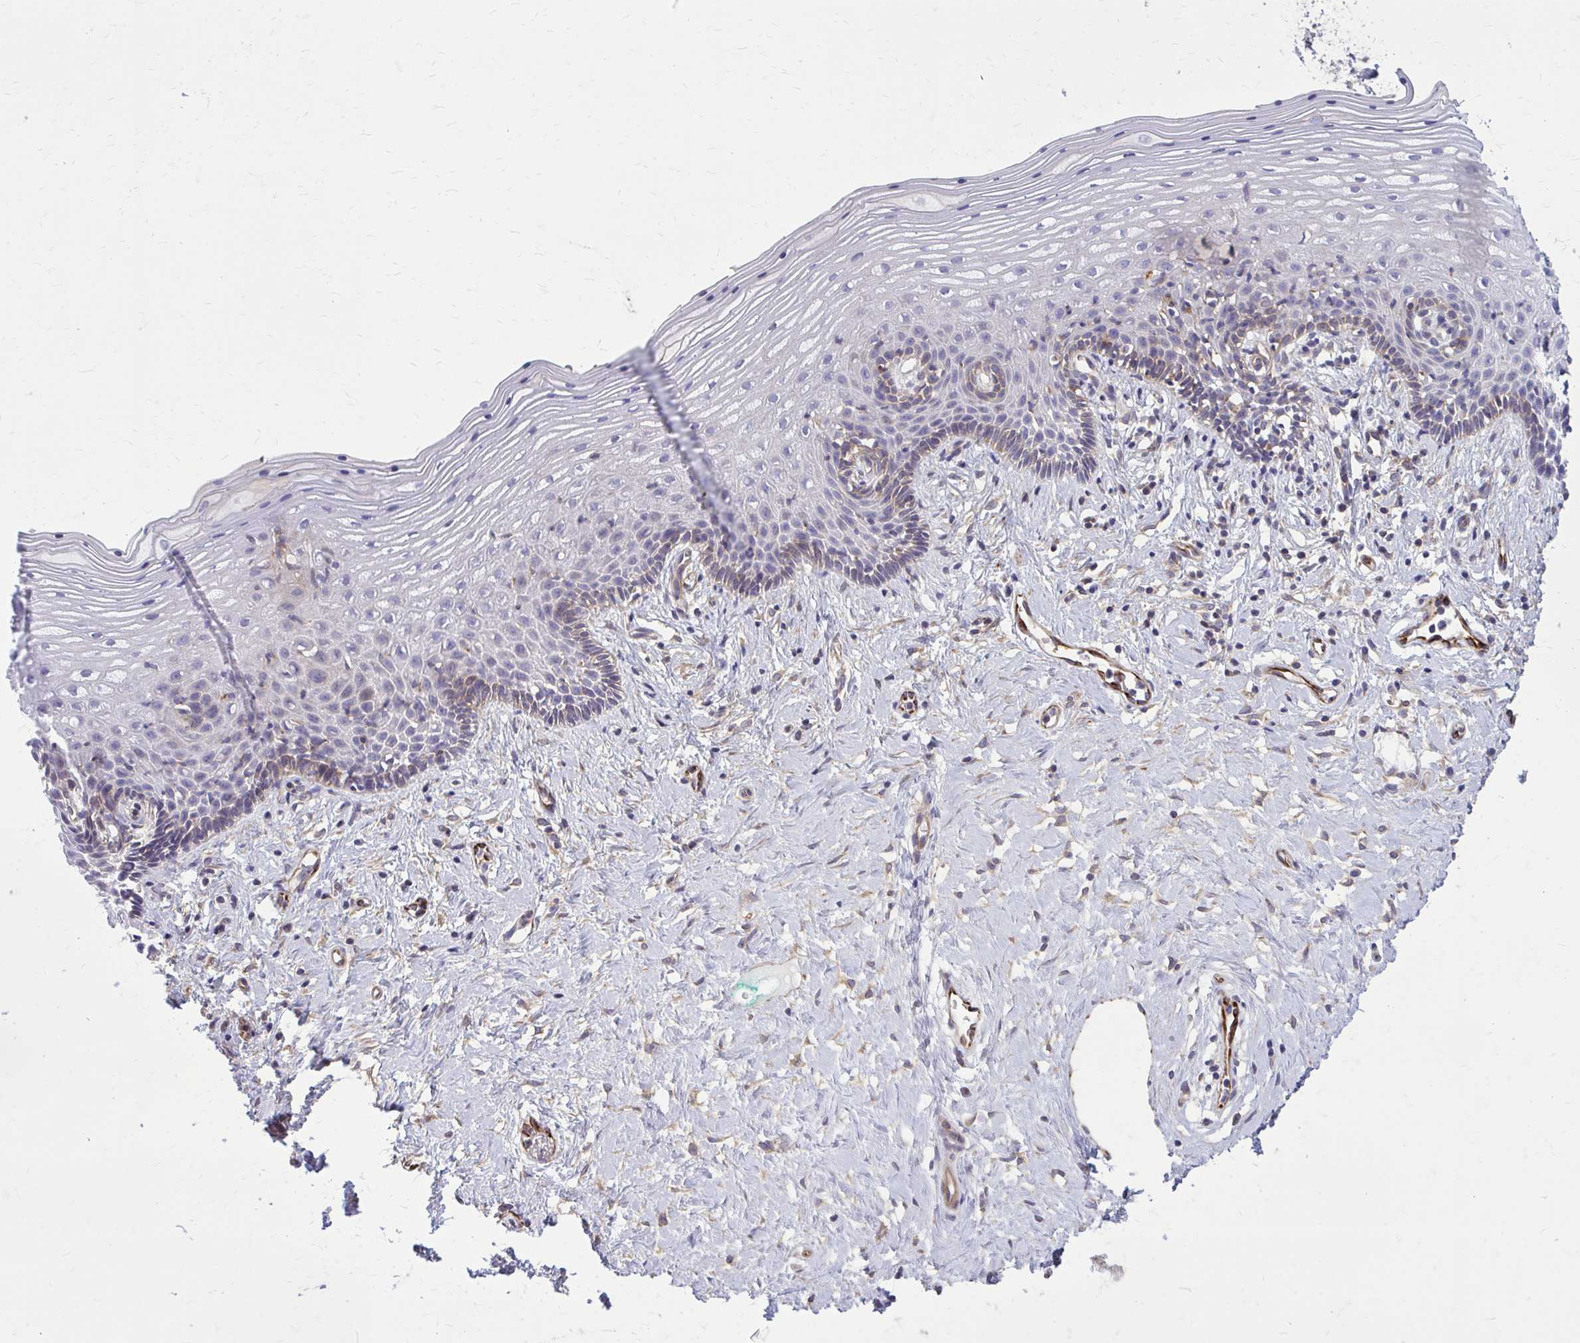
{"staining": {"intensity": "moderate", "quantity": "<25%", "location": "cytoplasmic/membranous"}, "tissue": "vagina", "cell_type": "Squamous epithelial cells", "image_type": "normal", "snomed": [{"axis": "morphology", "description": "Normal tissue, NOS"}, {"axis": "topography", "description": "Vagina"}], "caption": "Immunohistochemistry micrograph of normal vagina: human vagina stained using IHC shows low levels of moderate protein expression localized specifically in the cytoplasmic/membranous of squamous epithelial cells, appearing as a cytoplasmic/membranous brown color.", "gene": "FAP", "patient": {"sex": "female", "age": 42}}